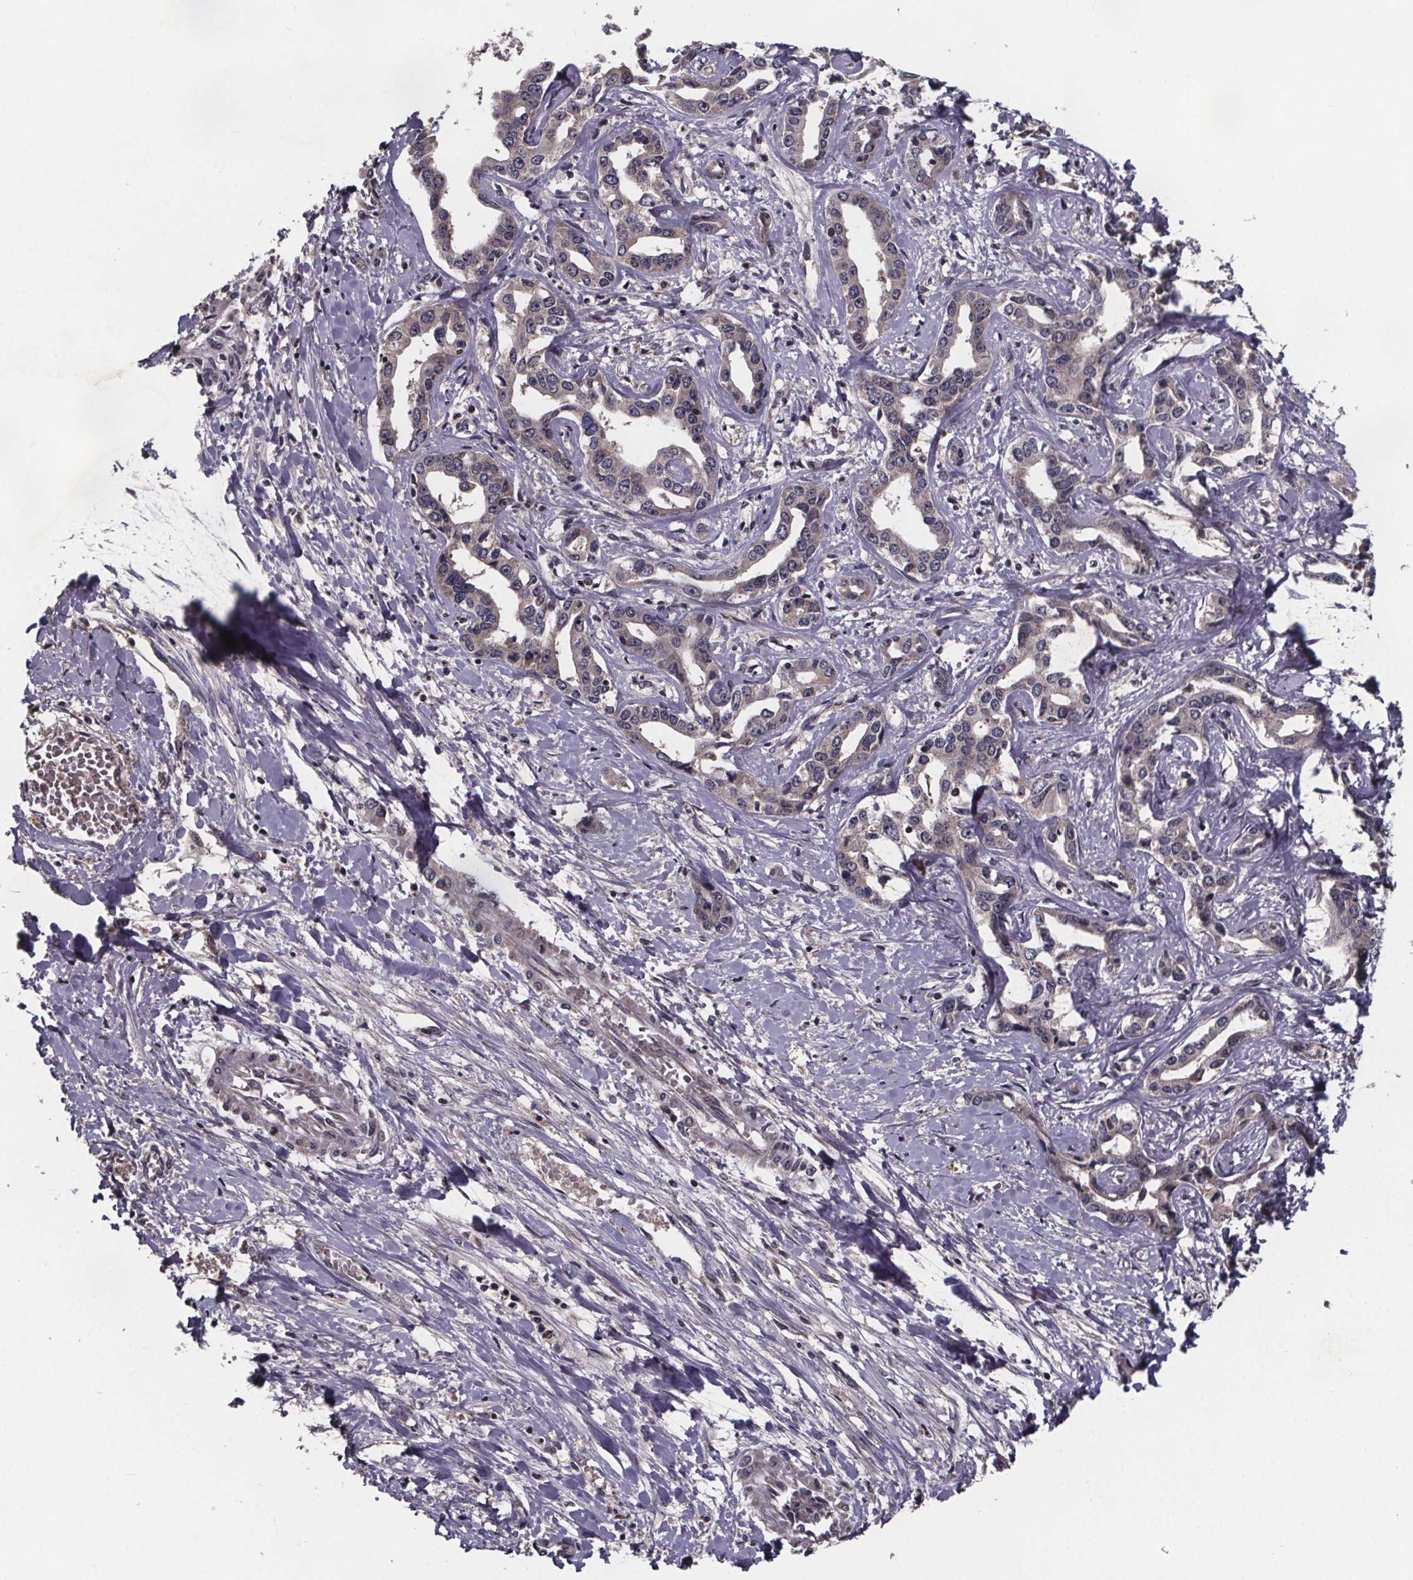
{"staining": {"intensity": "negative", "quantity": "none", "location": "none"}, "tissue": "liver cancer", "cell_type": "Tumor cells", "image_type": "cancer", "snomed": [{"axis": "morphology", "description": "Cholangiocarcinoma"}, {"axis": "topography", "description": "Liver"}], "caption": "Photomicrograph shows no significant protein staining in tumor cells of cholangiocarcinoma (liver). (Stains: DAB (3,3'-diaminobenzidine) IHC with hematoxylin counter stain, Microscopy: brightfield microscopy at high magnification).", "gene": "FN3KRP", "patient": {"sex": "male", "age": 59}}